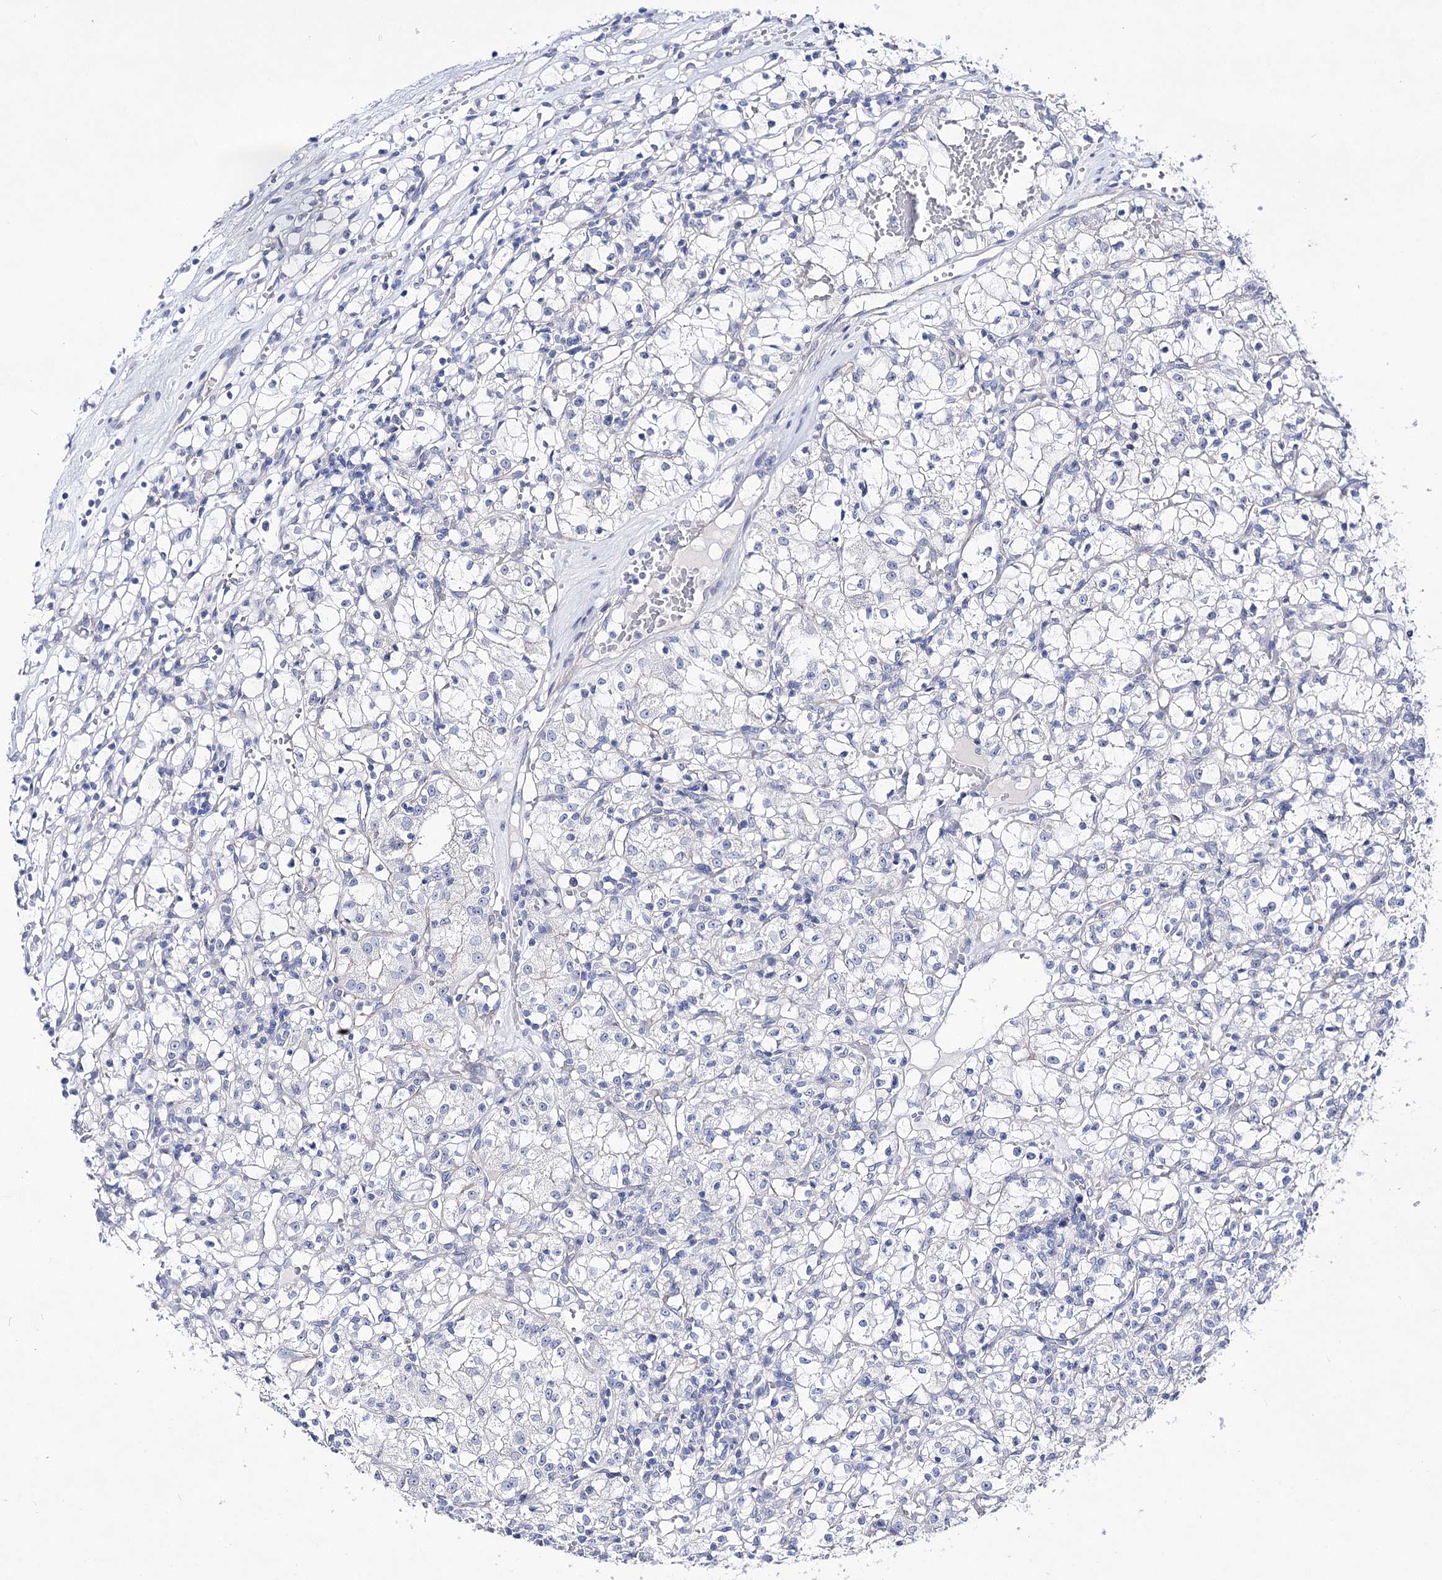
{"staining": {"intensity": "negative", "quantity": "none", "location": "none"}, "tissue": "renal cancer", "cell_type": "Tumor cells", "image_type": "cancer", "snomed": [{"axis": "morphology", "description": "Adenocarcinoma, NOS"}, {"axis": "topography", "description": "Kidney"}], "caption": "Renal cancer (adenocarcinoma) was stained to show a protein in brown. There is no significant positivity in tumor cells.", "gene": "NRAP", "patient": {"sex": "female", "age": 59}}